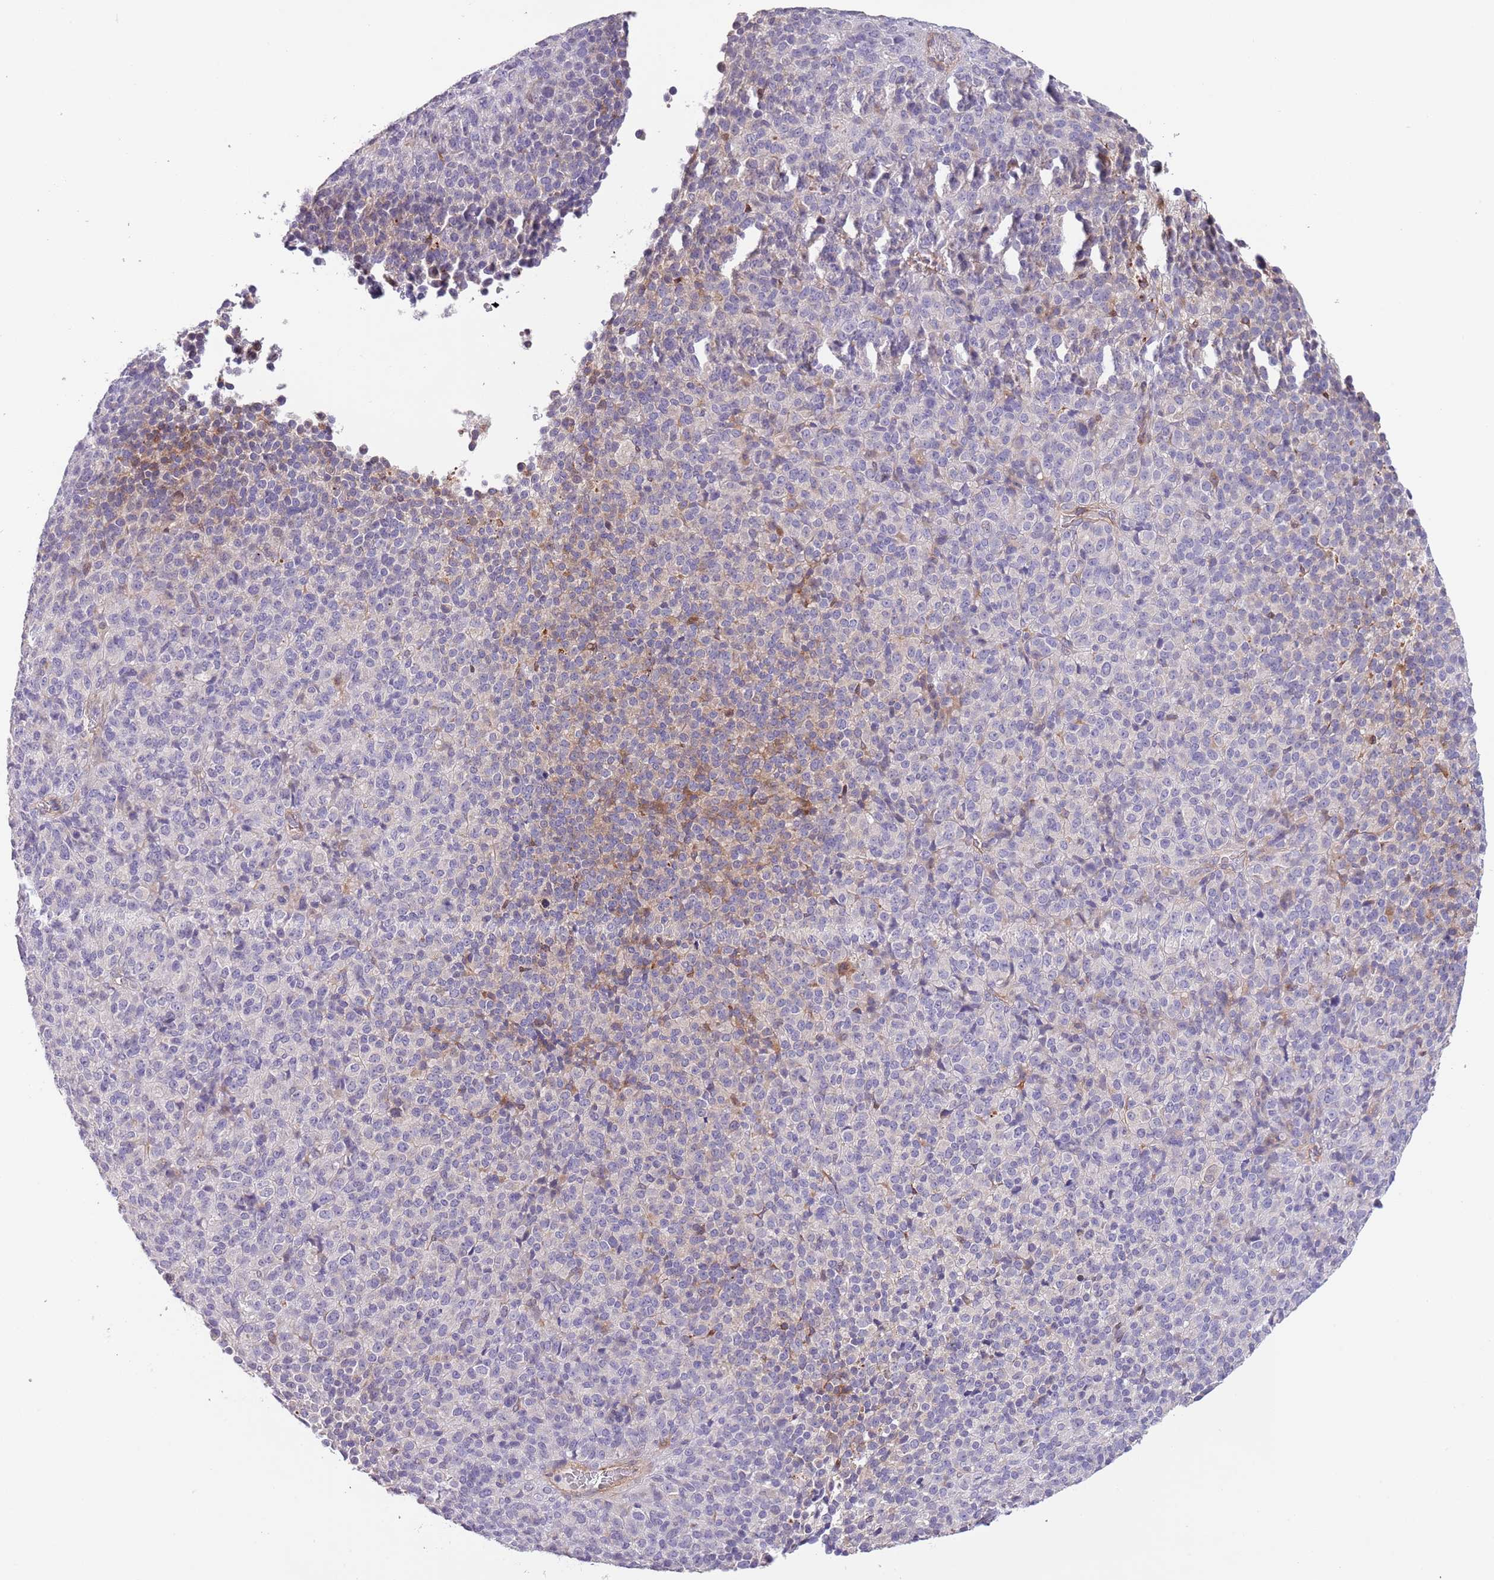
{"staining": {"intensity": "negative", "quantity": "none", "location": "none"}, "tissue": "melanoma", "cell_type": "Tumor cells", "image_type": "cancer", "snomed": [{"axis": "morphology", "description": "Malignant melanoma, Metastatic site"}, {"axis": "topography", "description": "Brain"}], "caption": "Tumor cells are negative for protein expression in human melanoma.", "gene": "ZNF658", "patient": {"sex": "female", "age": 56}}